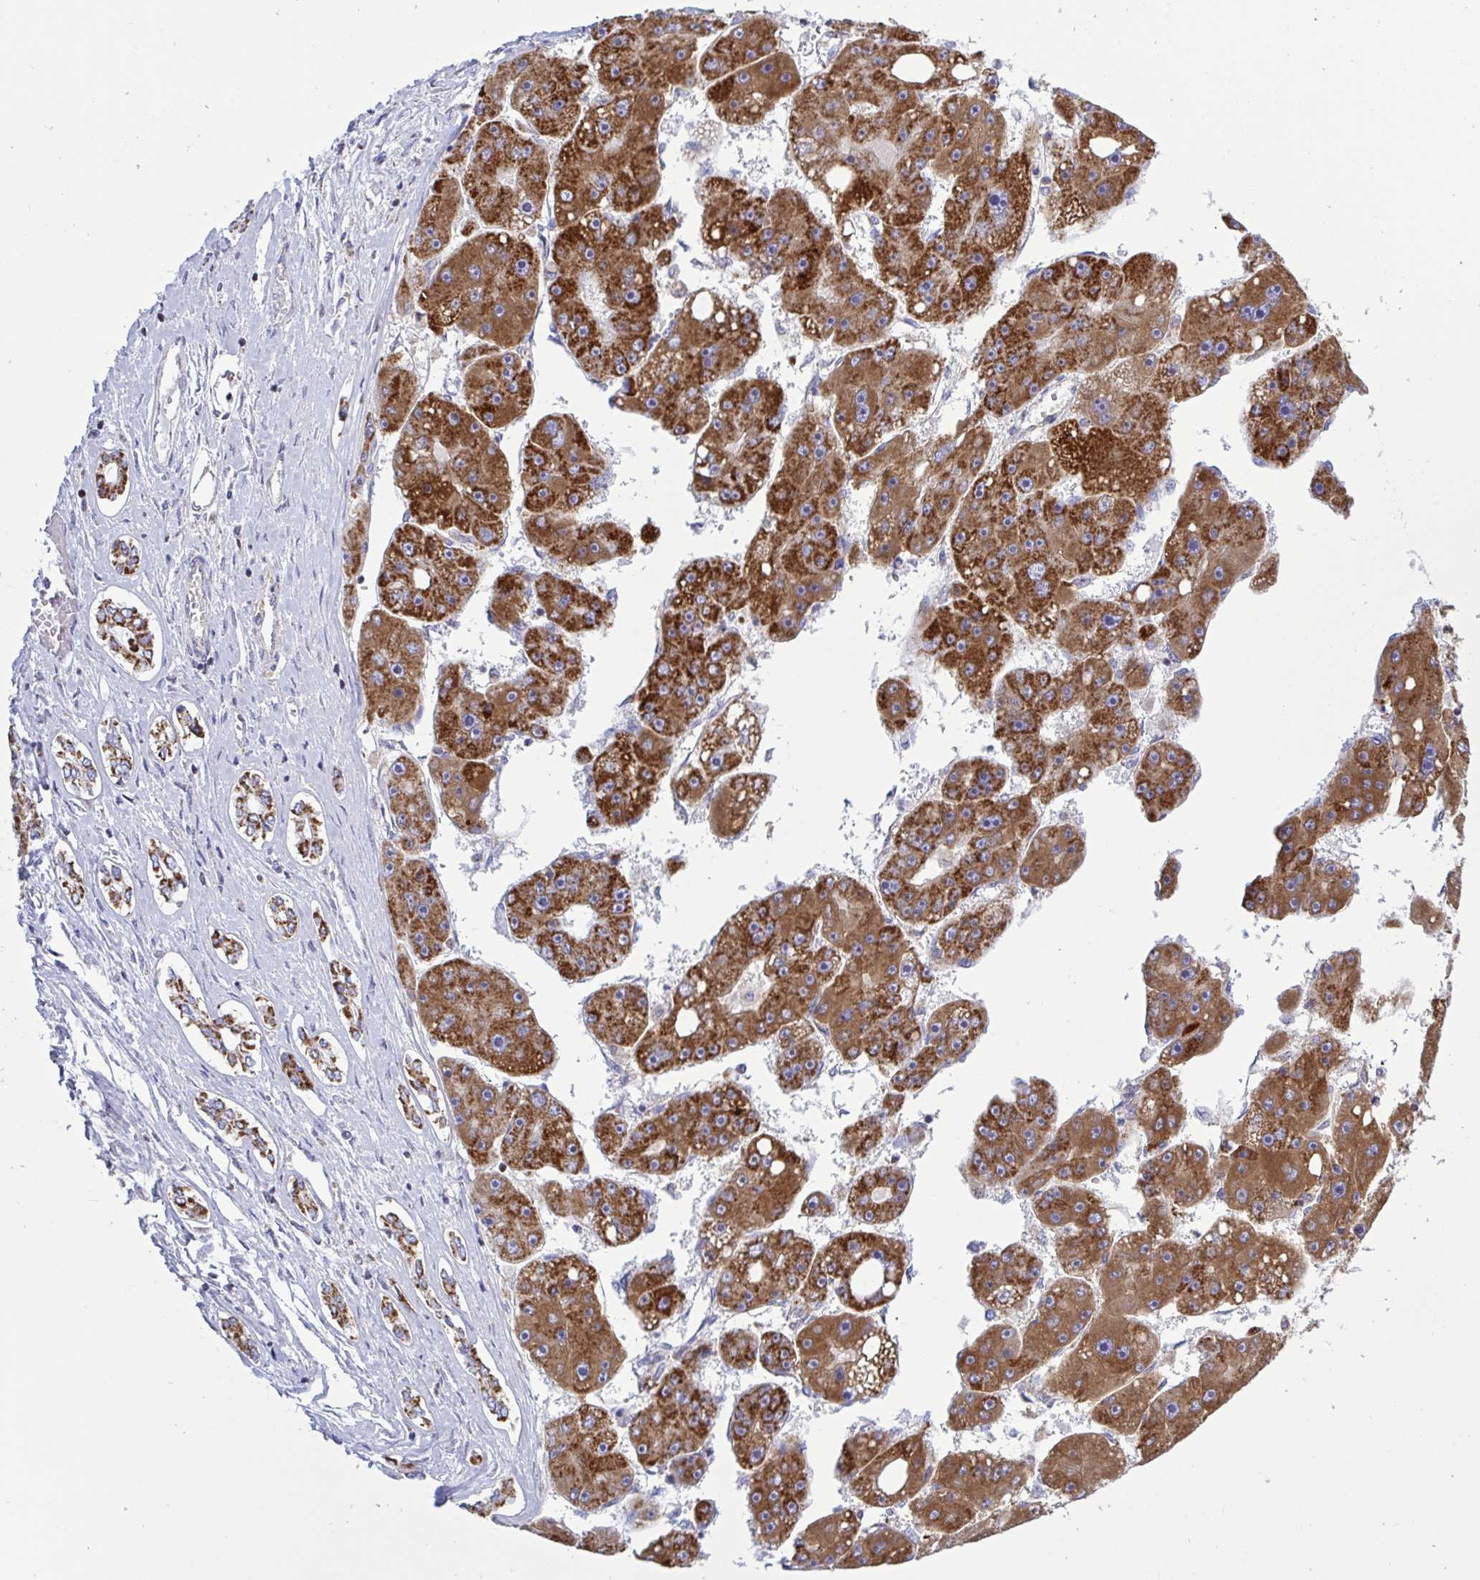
{"staining": {"intensity": "strong", "quantity": ">75%", "location": "cytoplasmic/membranous"}, "tissue": "liver cancer", "cell_type": "Tumor cells", "image_type": "cancer", "snomed": [{"axis": "morphology", "description": "Carcinoma, Hepatocellular, NOS"}, {"axis": "topography", "description": "Liver"}], "caption": "Human liver cancer (hepatocellular carcinoma) stained with a protein marker exhibits strong staining in tumor cells.", "gene": "HSPE1", "patient": {"sex": "female", "age": 61}}